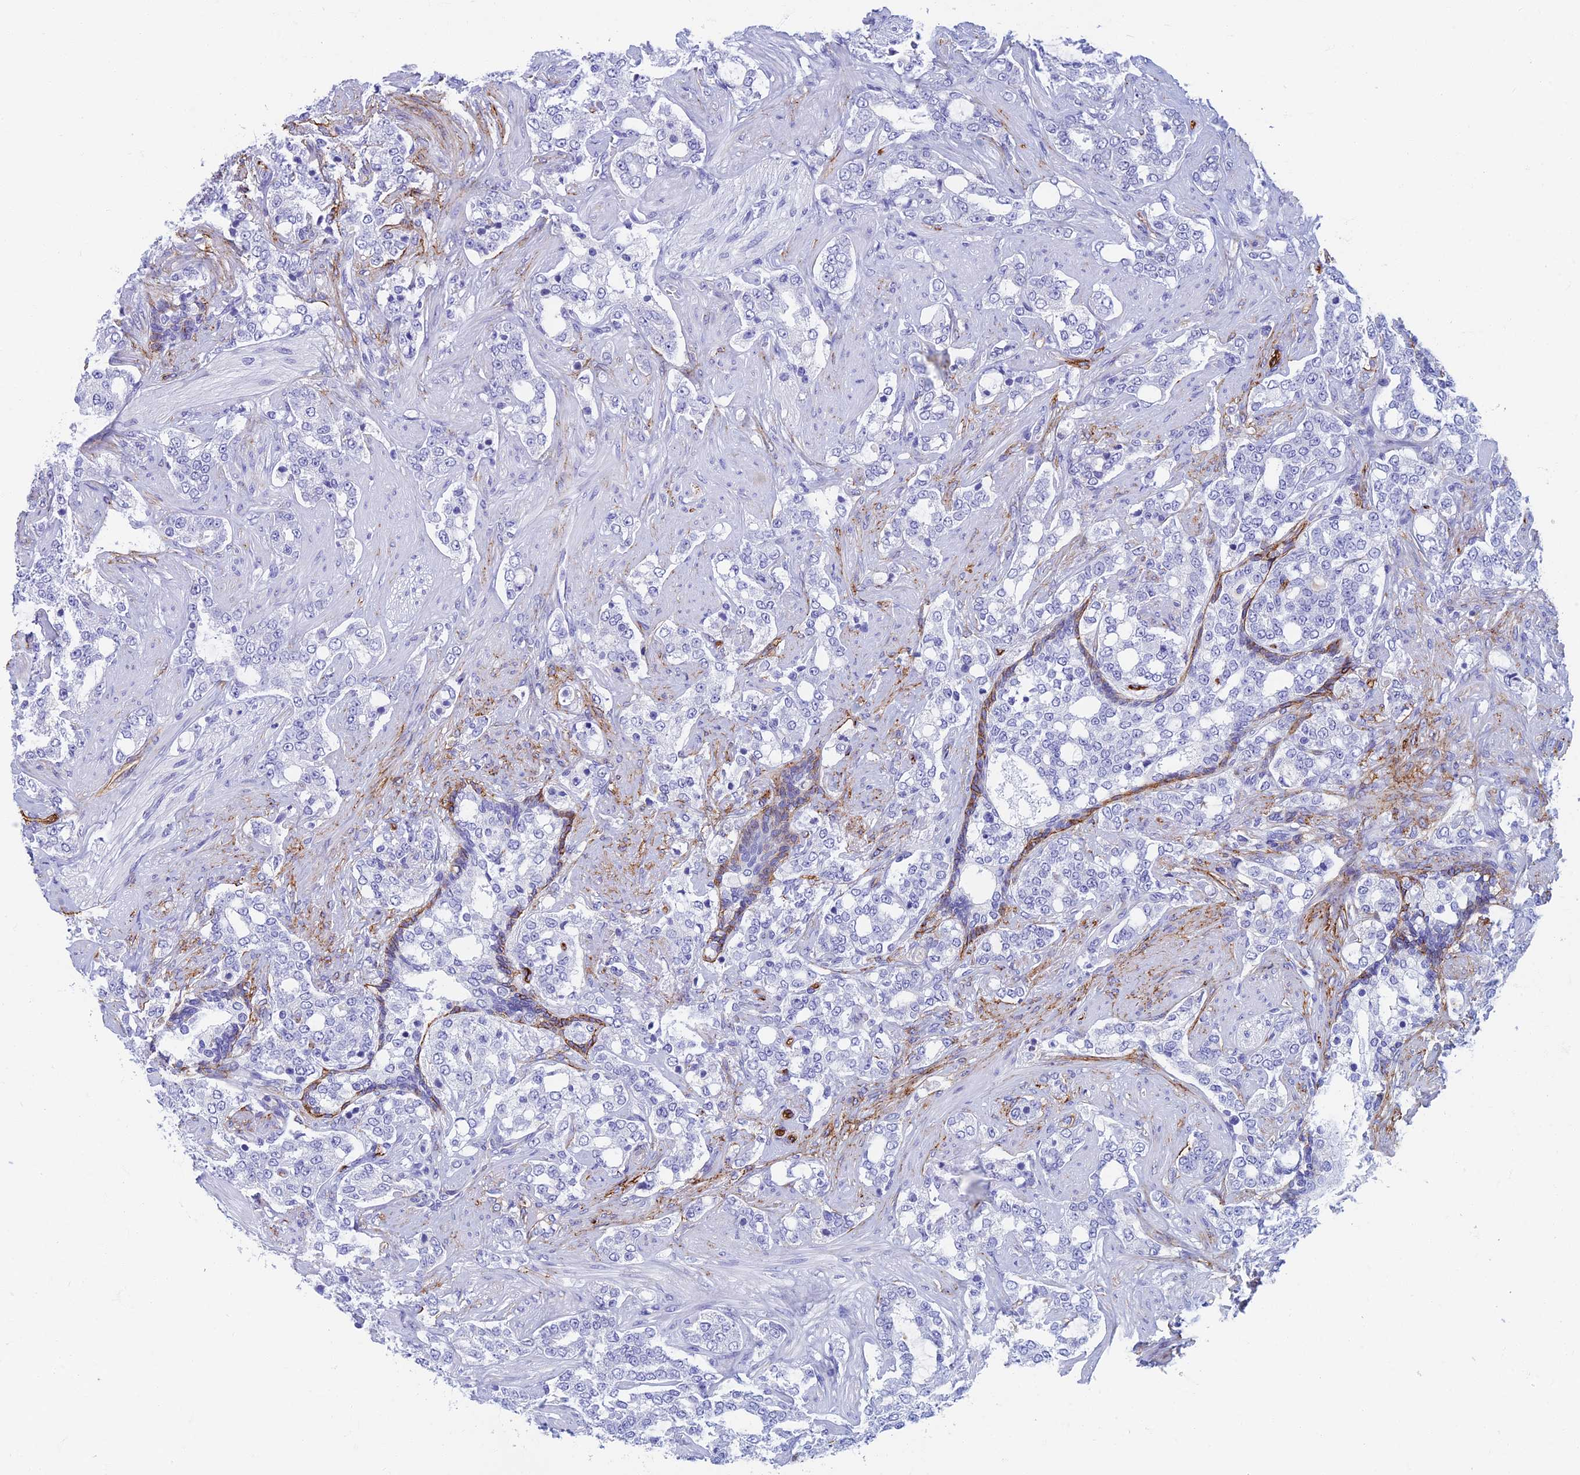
{"staining": {"intensity": "negative", "quantity": "none", "location": "none"}, "tissue": "prostate cancer", "cell_type": "Tumor cells", "image_type": "cancer", "snomed": [{"axis": "morphology", "description": "Adenocarcinoma, High grade"}, {"axis": "topography", "description": "Prostate"}], "caption": "A photomicrograph of human prostate cancer (adenocarcinoma (high-grade)) is negative for staining in tumor cells.", "gene": "ETFRF1", "patient": {"sex": "male", "age": 64}}